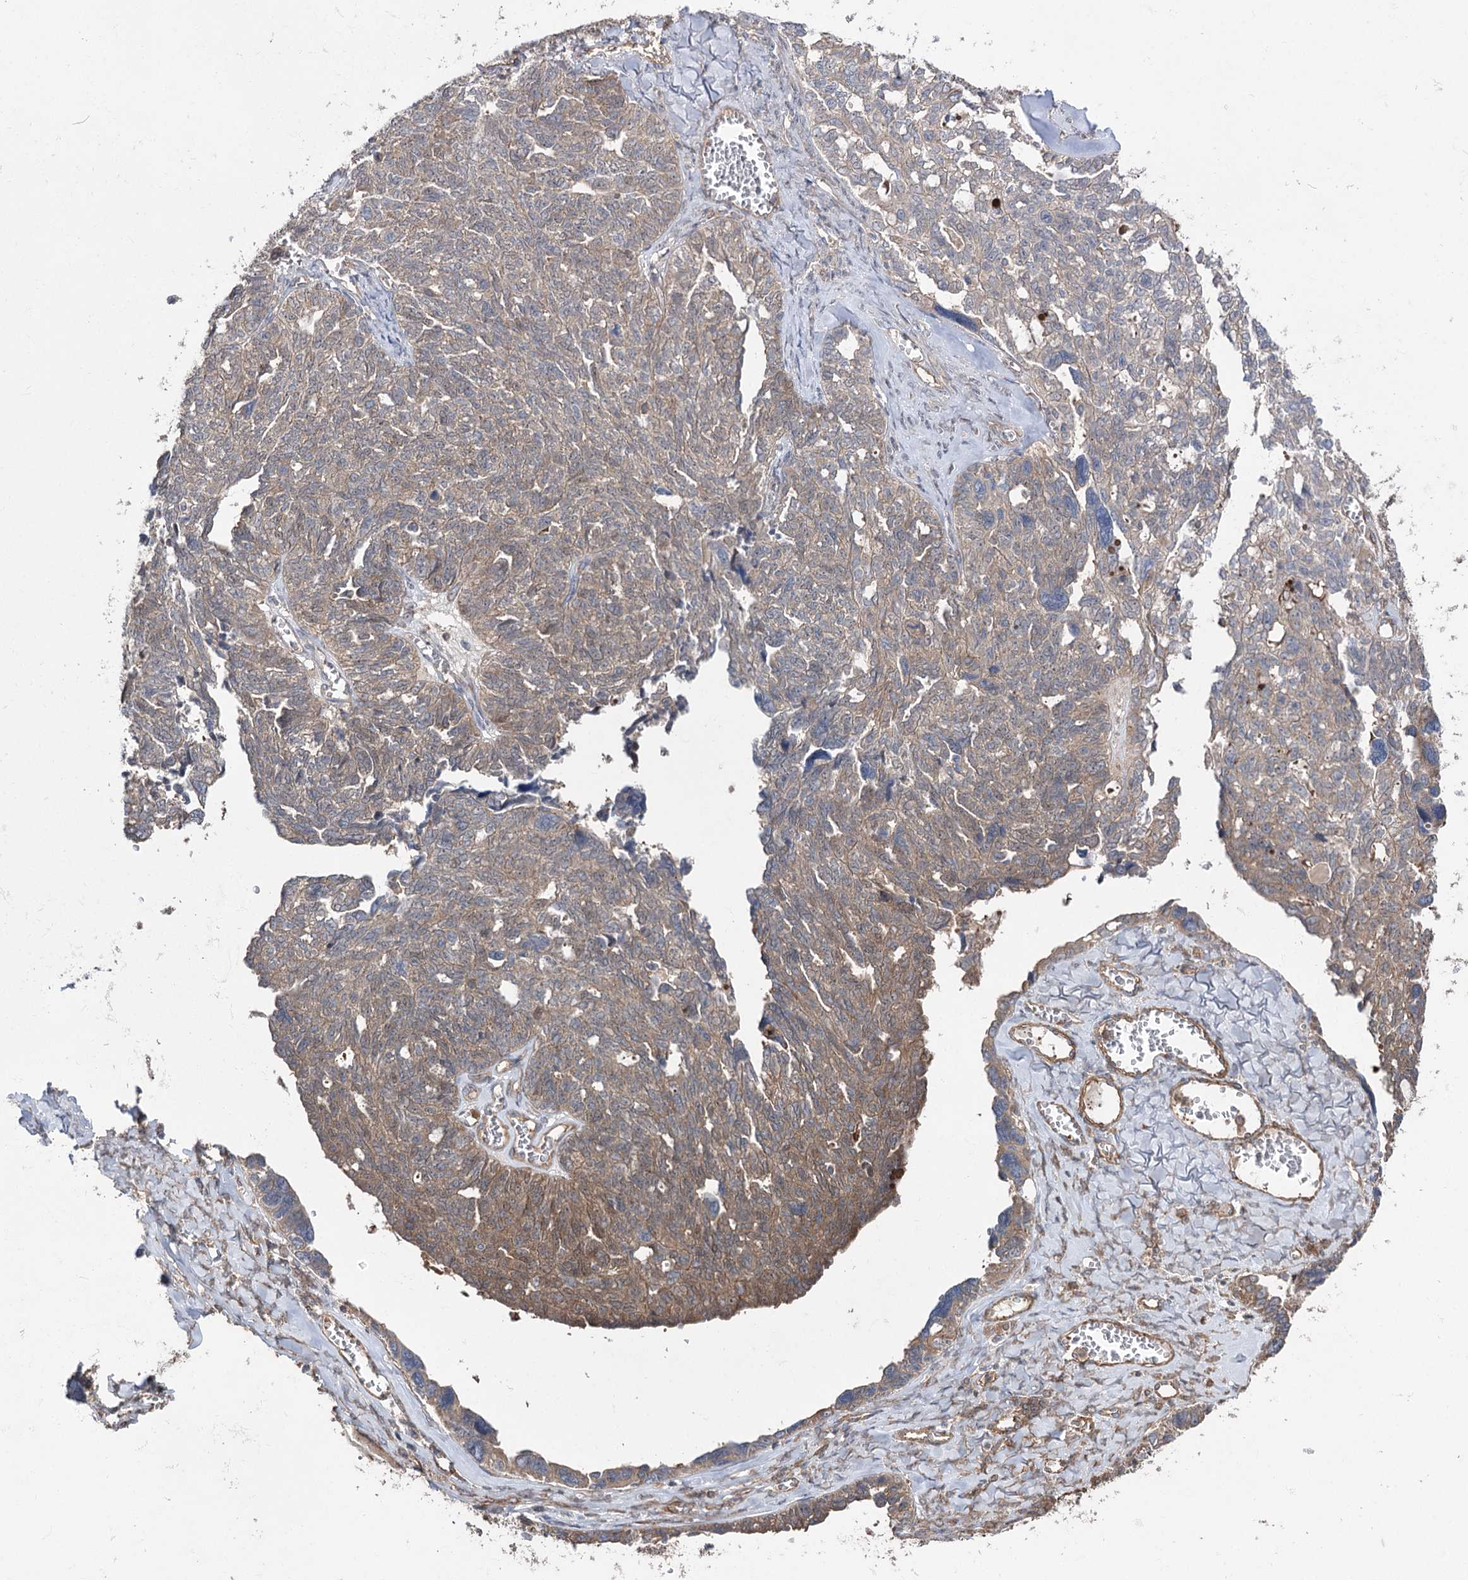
{"staining": {"intensity": "weak", "quantity": "25%-75%", "location": "cytoplasmic/membranous"}, "tissue": "ovarian cancer", "cell_type": "Tumor cells", "image_type": "cancer", "snomed": [{"axis": "morphology", "description": "Cystadenocarcinoma, serous, NOS"}, {"axis": "topography", "description": "Ovary"}], "caption": "Brown immunohistochemical staining in serous cystadenocarcinoma (ovarian) exhibits weak cytoplasmic/membranous expression in approximately 25%-75% of tumor cells.", "gene": "LARS2", "patient": {"sex": "female", "age": 79}}